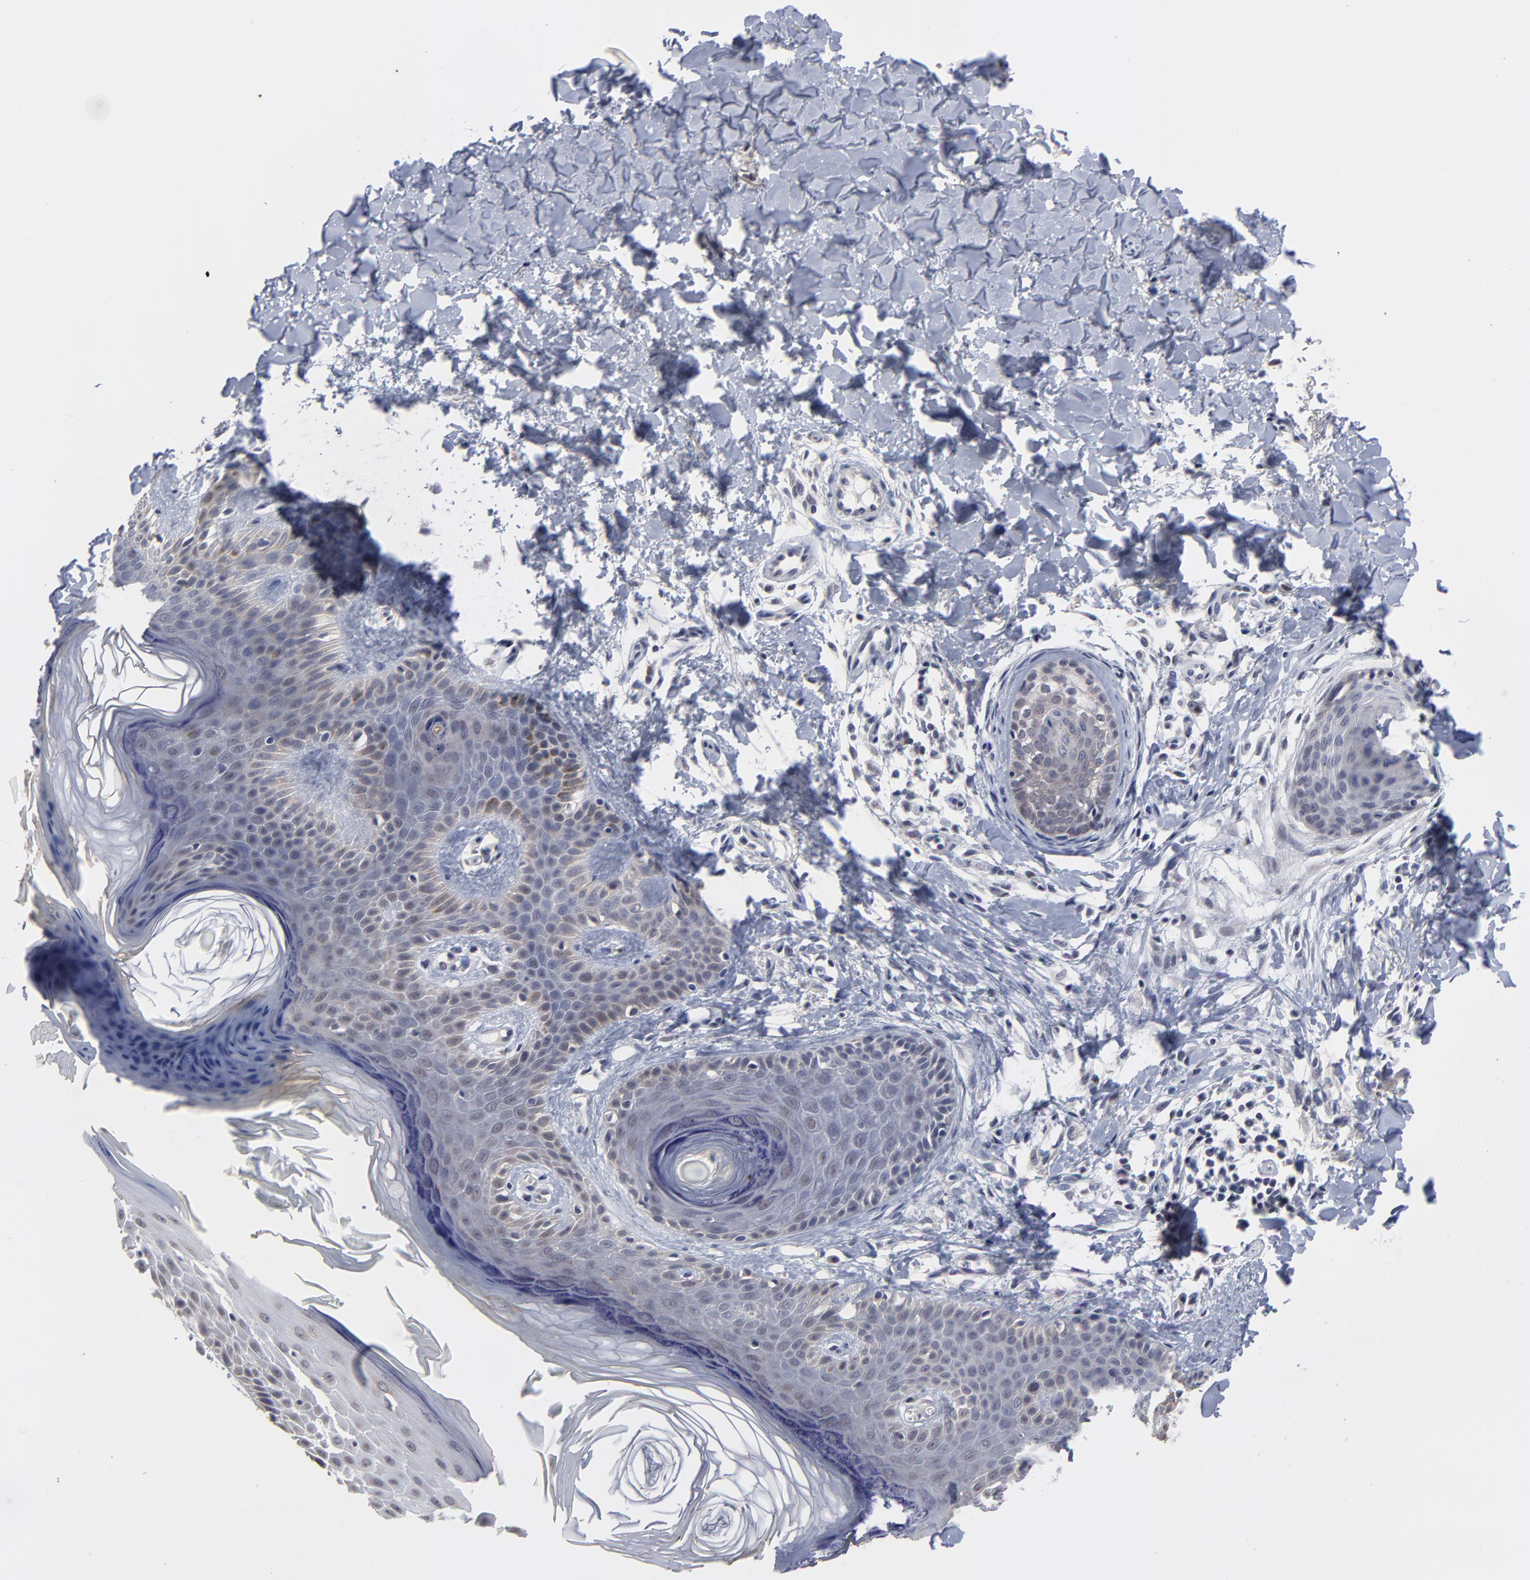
{"staining": {"intensity": "moderate", "quantity": "25%-75%", "location": "cytoplasmic/membranous"}, "tissue": "skin cancer", "cell_type": "Tumor cells", "image_type": "cancer", "snomed": [{"axis": "morphology", "description": "Basal cell carcinoma"}, {"axis": "topography", "description": "Skin"}], "caption": "This image displays skin basal cell carcinoma stained with immunohistochemistry to label a protein in brown. The cytoplasmic/membranous of tumor cells show moderate positivity for the protein. Nuclei are counter-stained blue.", "gene": "MAGEA10", "patient": {"sex": "male", "age": 67}}